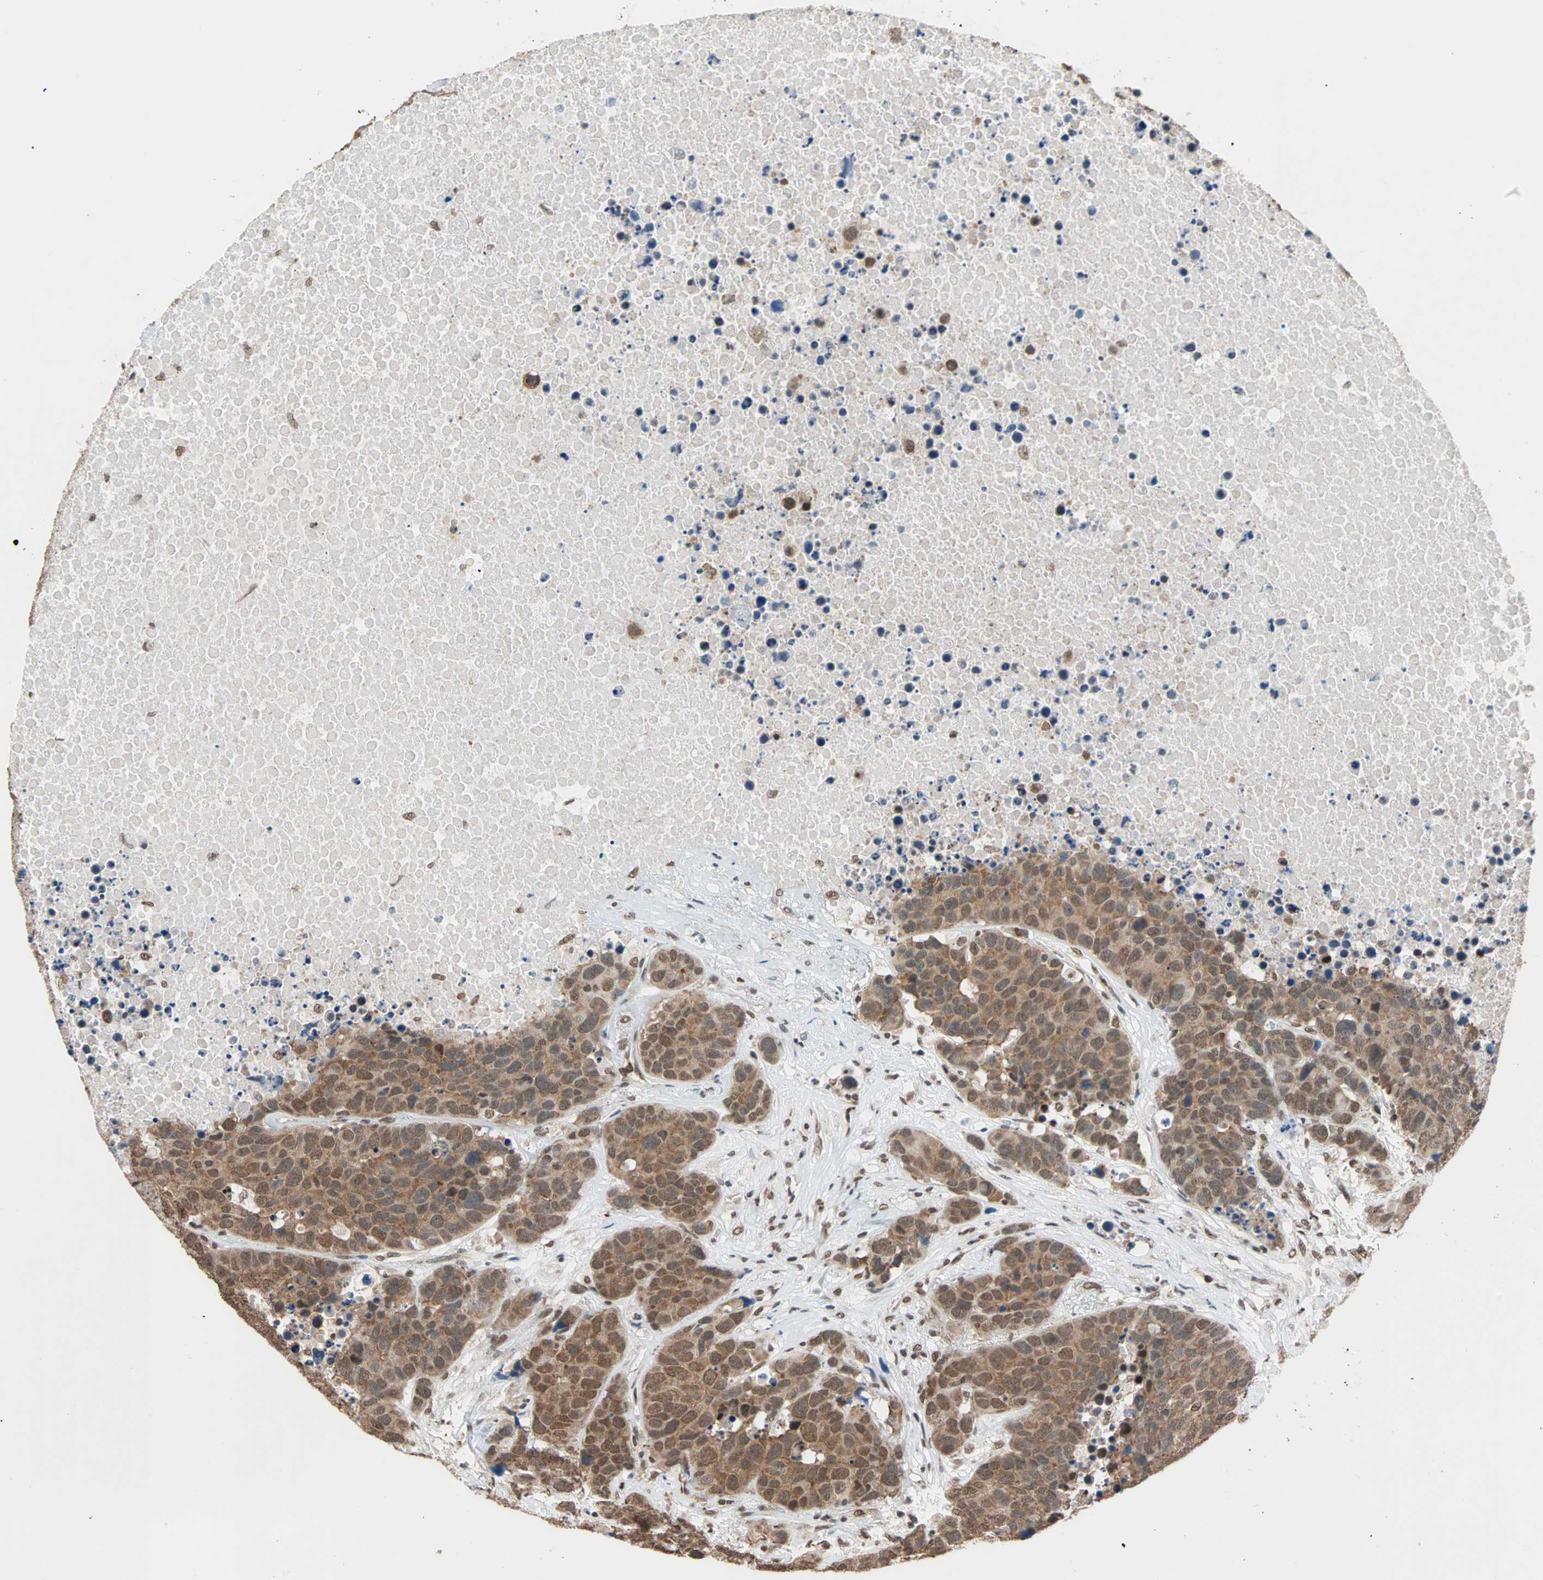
{"staining": {"intensity": "moderate", "quantity": ">75%", "location": "cytoplasmic/membranous,nuclear"}, "tissue": "carcinoid", "cell_type": "Tumor cells", "image_type": "cancer", "snomed": [{"axis": "morphology", "description": "Carcinoid, malignant, NOS"}, {"axis": "topography", "description": "Lung"}], "caption": "Human carcinoid stained for a protein (brown) displays moderate cytoplasmic/membranous and nuclear positive expression in about >75% of tumor cells.", "gene": "DAZAP1", "patient": {"sex": "male", "age": 60}}